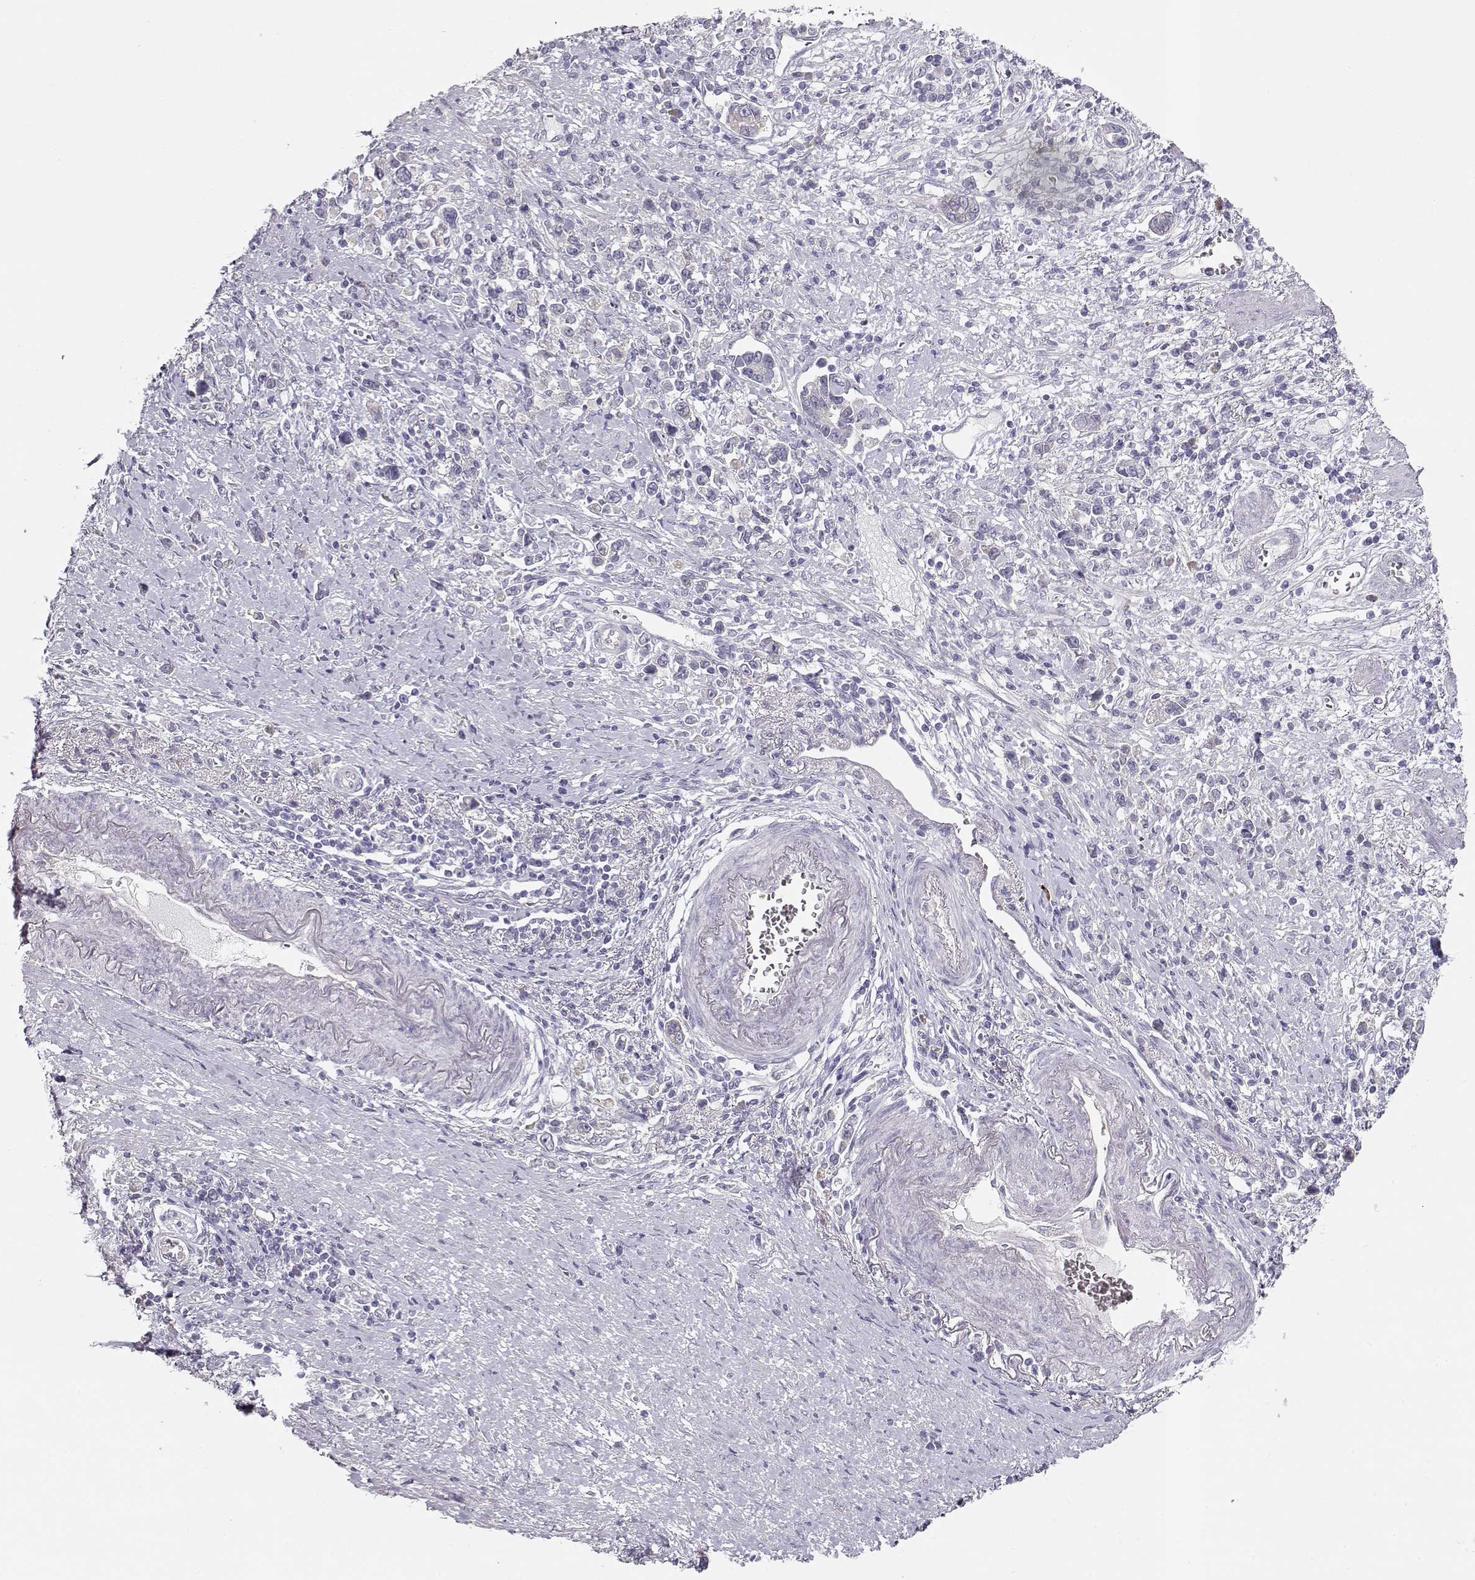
{"staining": {"intensity": "negative", "quantity": "none", "location": "none"}, "tissue": "stomach cancer", "cell_type": "Tumor cells", "image_type": "cancer", "snomed": [{"axis": "morphology", "description": "Adenocarcinoma, NOS"}, {"axis": "topography", "description": "Stomach"}], "caption": "This photomicrograph is of stomach cancer (adenocarcinoma) stained with immunohistochemistry to label a protein in brown with the nuclei are counter-stained blue. There is no expression in tumor cells.", "gene": "GLIPR1L2", "patient": {"sex": "male", "age": 63}}